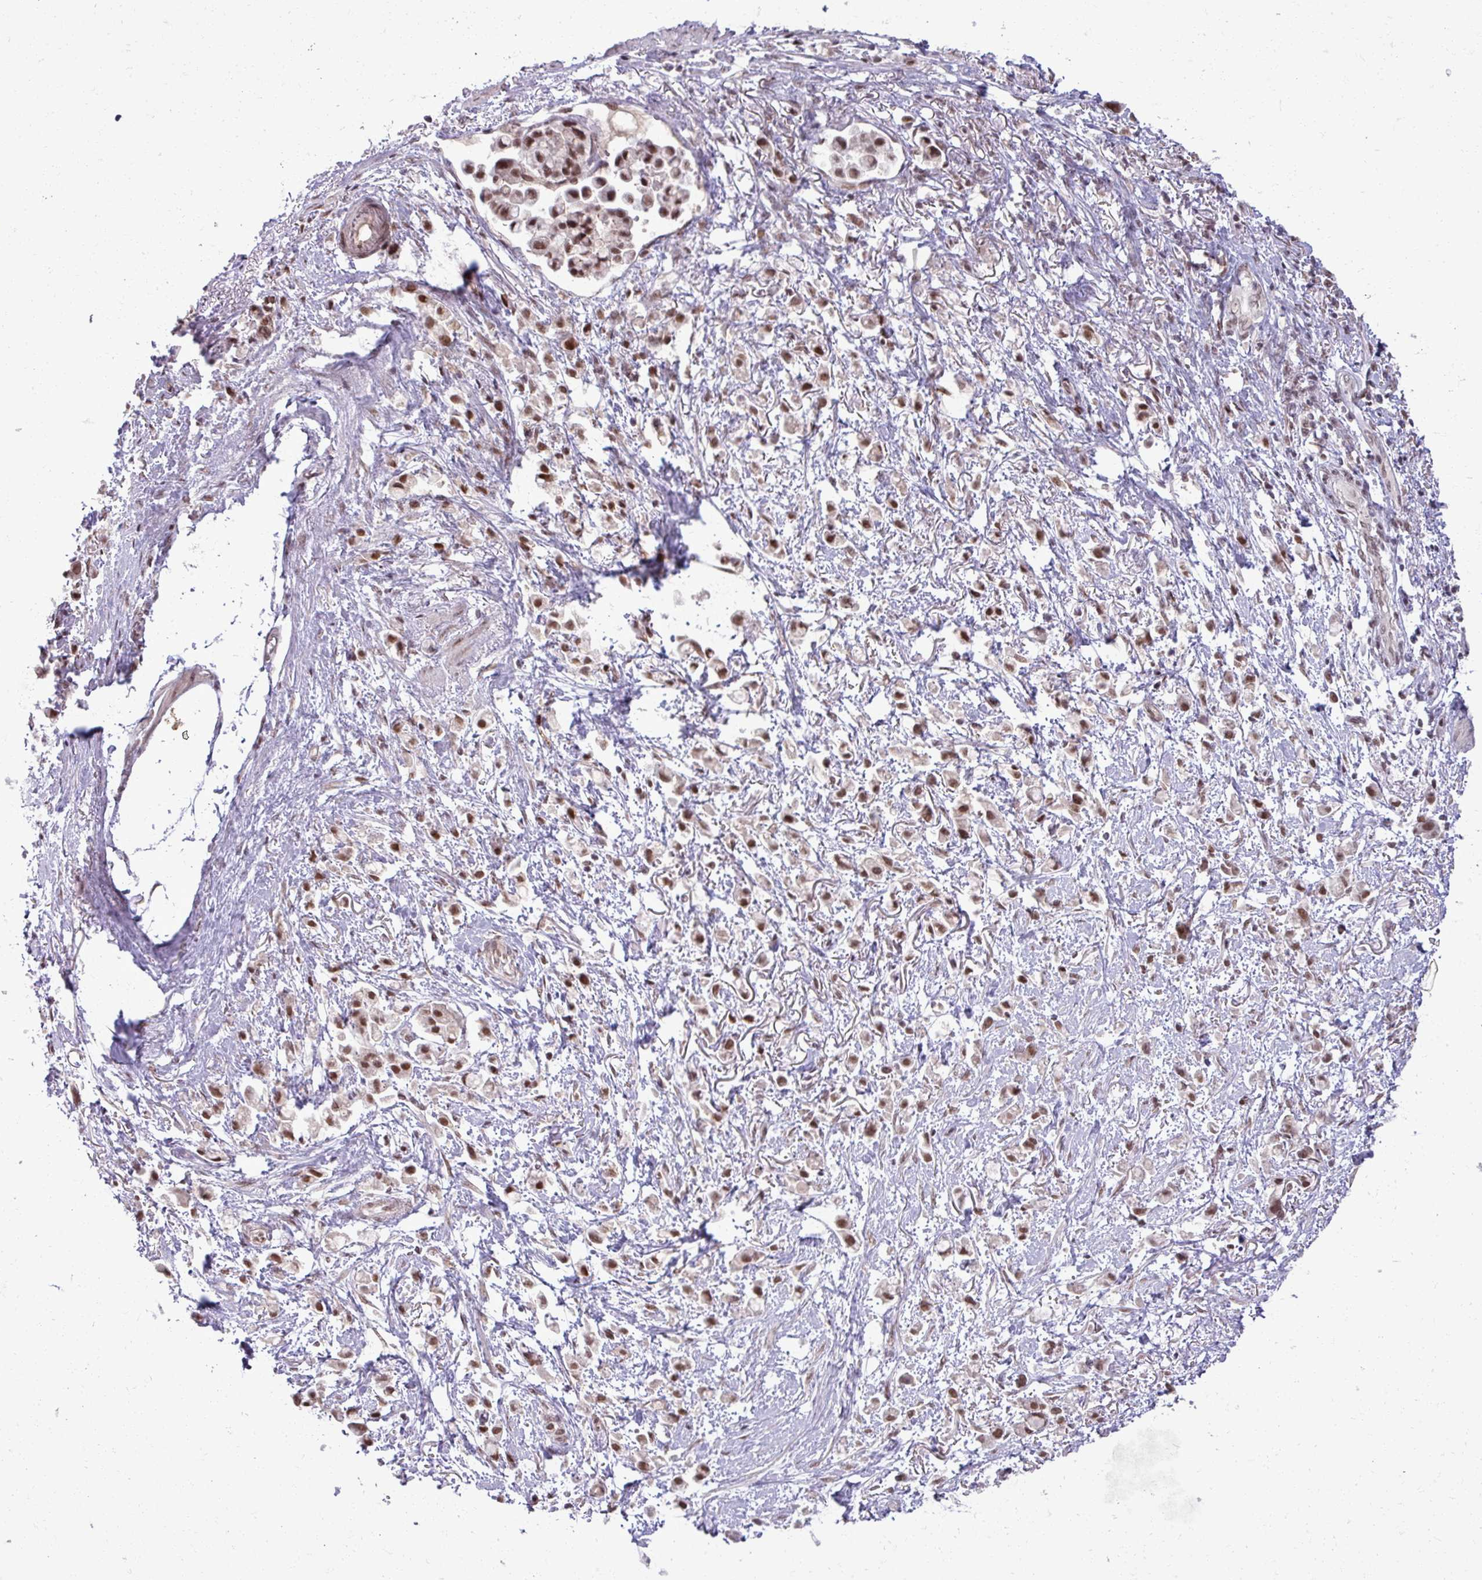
{"staining": {"intensity": "moderate", "quantity": ">75%", "location": "nuclear"}, "tissue": "stomach cancer", "cell_type": "Tumor cells", "image_type": "cancer", "snomed": [{"axis": "morphology", "description": "Adenocarcinoma, NOS"}, {"axis": "topography", "description": "Stomach"}], "caption": "This image shows immunohistochemistry (IHC) staining of human stomach cancer (adenocarcinoma), with medium moderate nuclear staining in about >75% of tumor cells.", "gene": "PTPN20", "patient": {"sex": "female", "age": 81}}